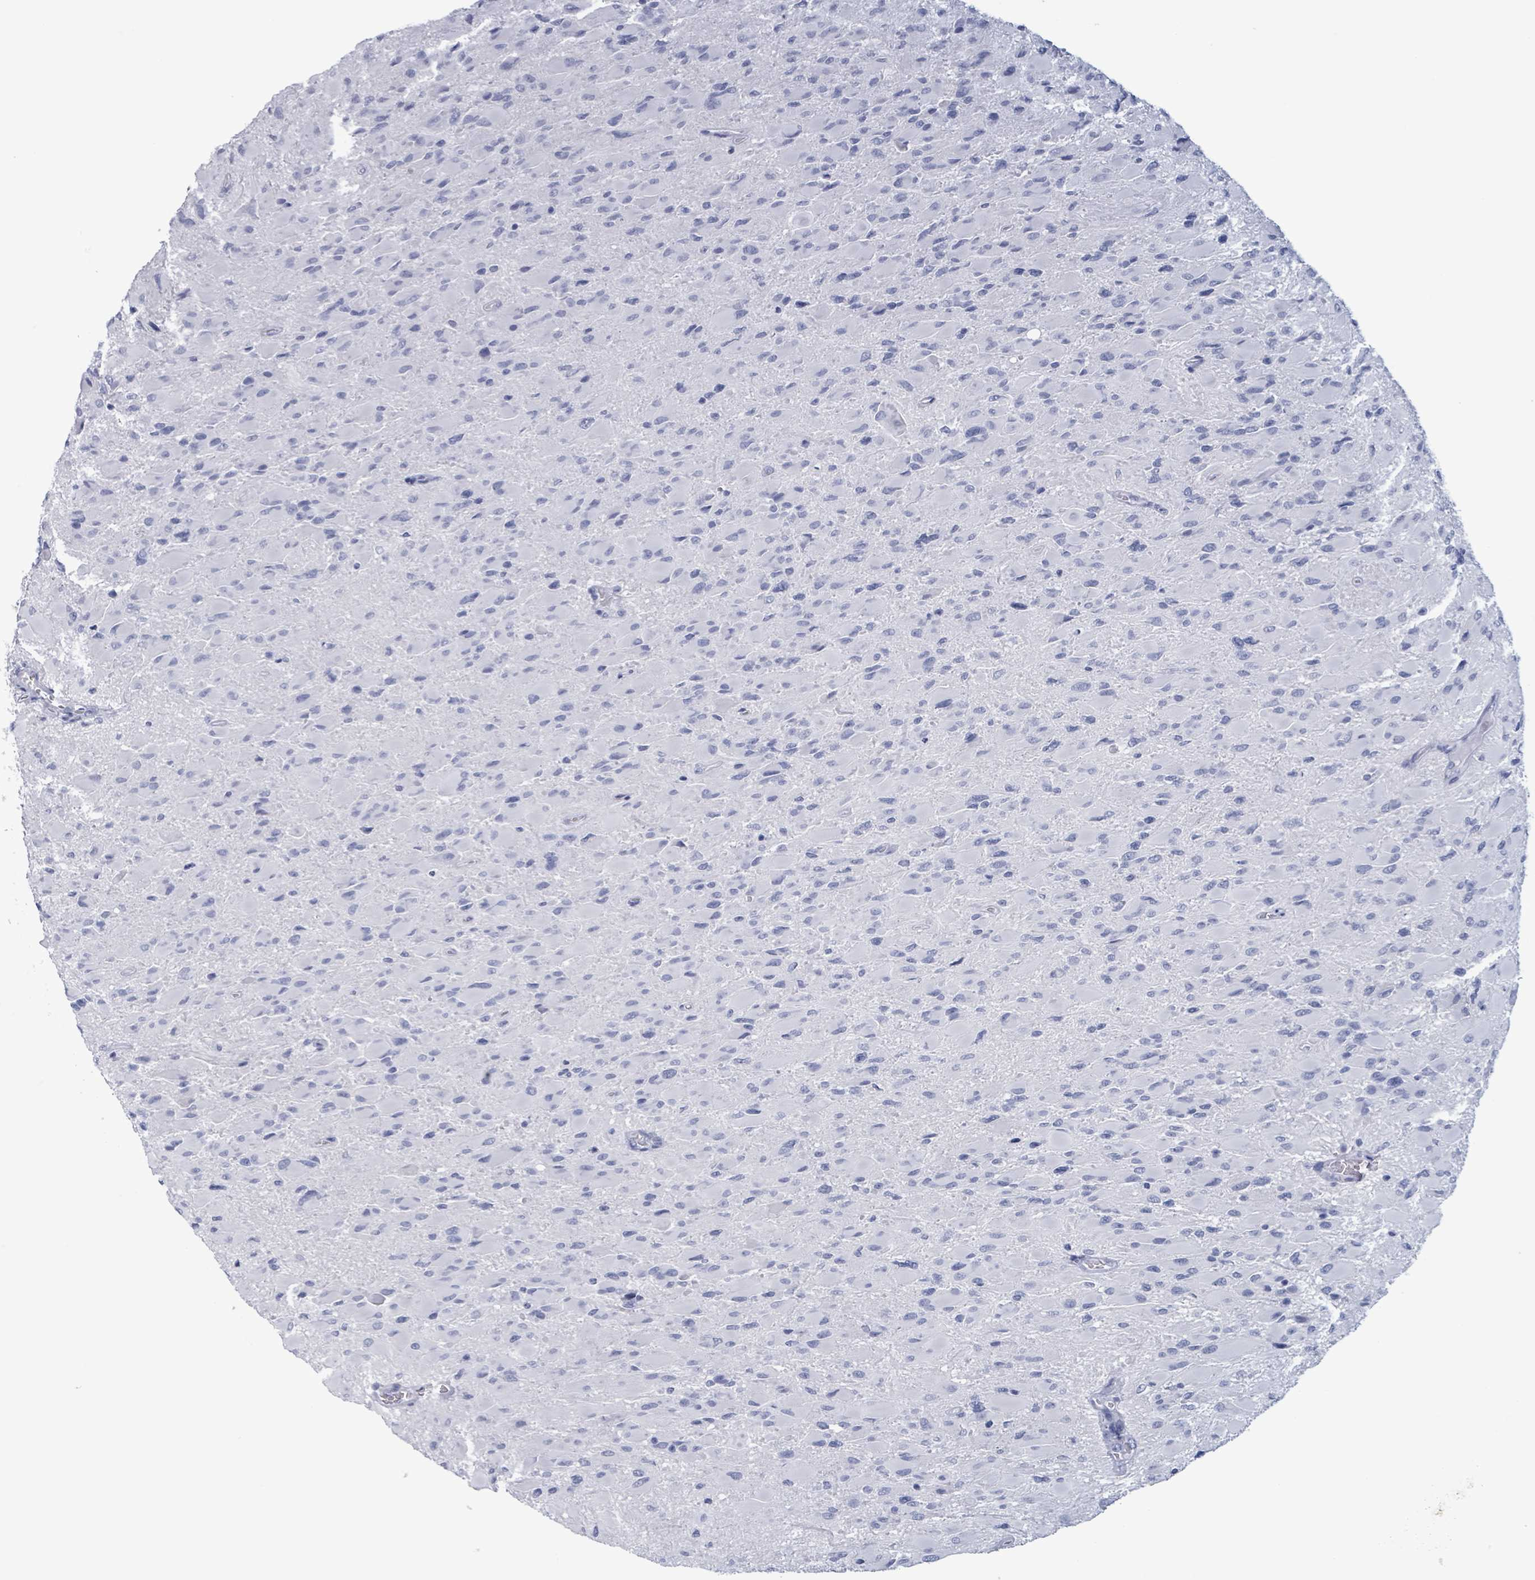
{"staining": {"intensity": "negative", "quantity": "none", "location": "none"}, "tissue": "glioma", "cell_type": "Tumor cells", "image_type": "cancer", "snomed": [{"axis": "morphology", "description": "Glioma, malignant, High grade"}, {"axis": "topography", "description": "Cerebral cortex"}], "caption": "The image displays no staining of tumor cells in malignant glioma (high-grade).", "gene": "NKX2-1", "patient": {"sex": "female", "age": 36}}